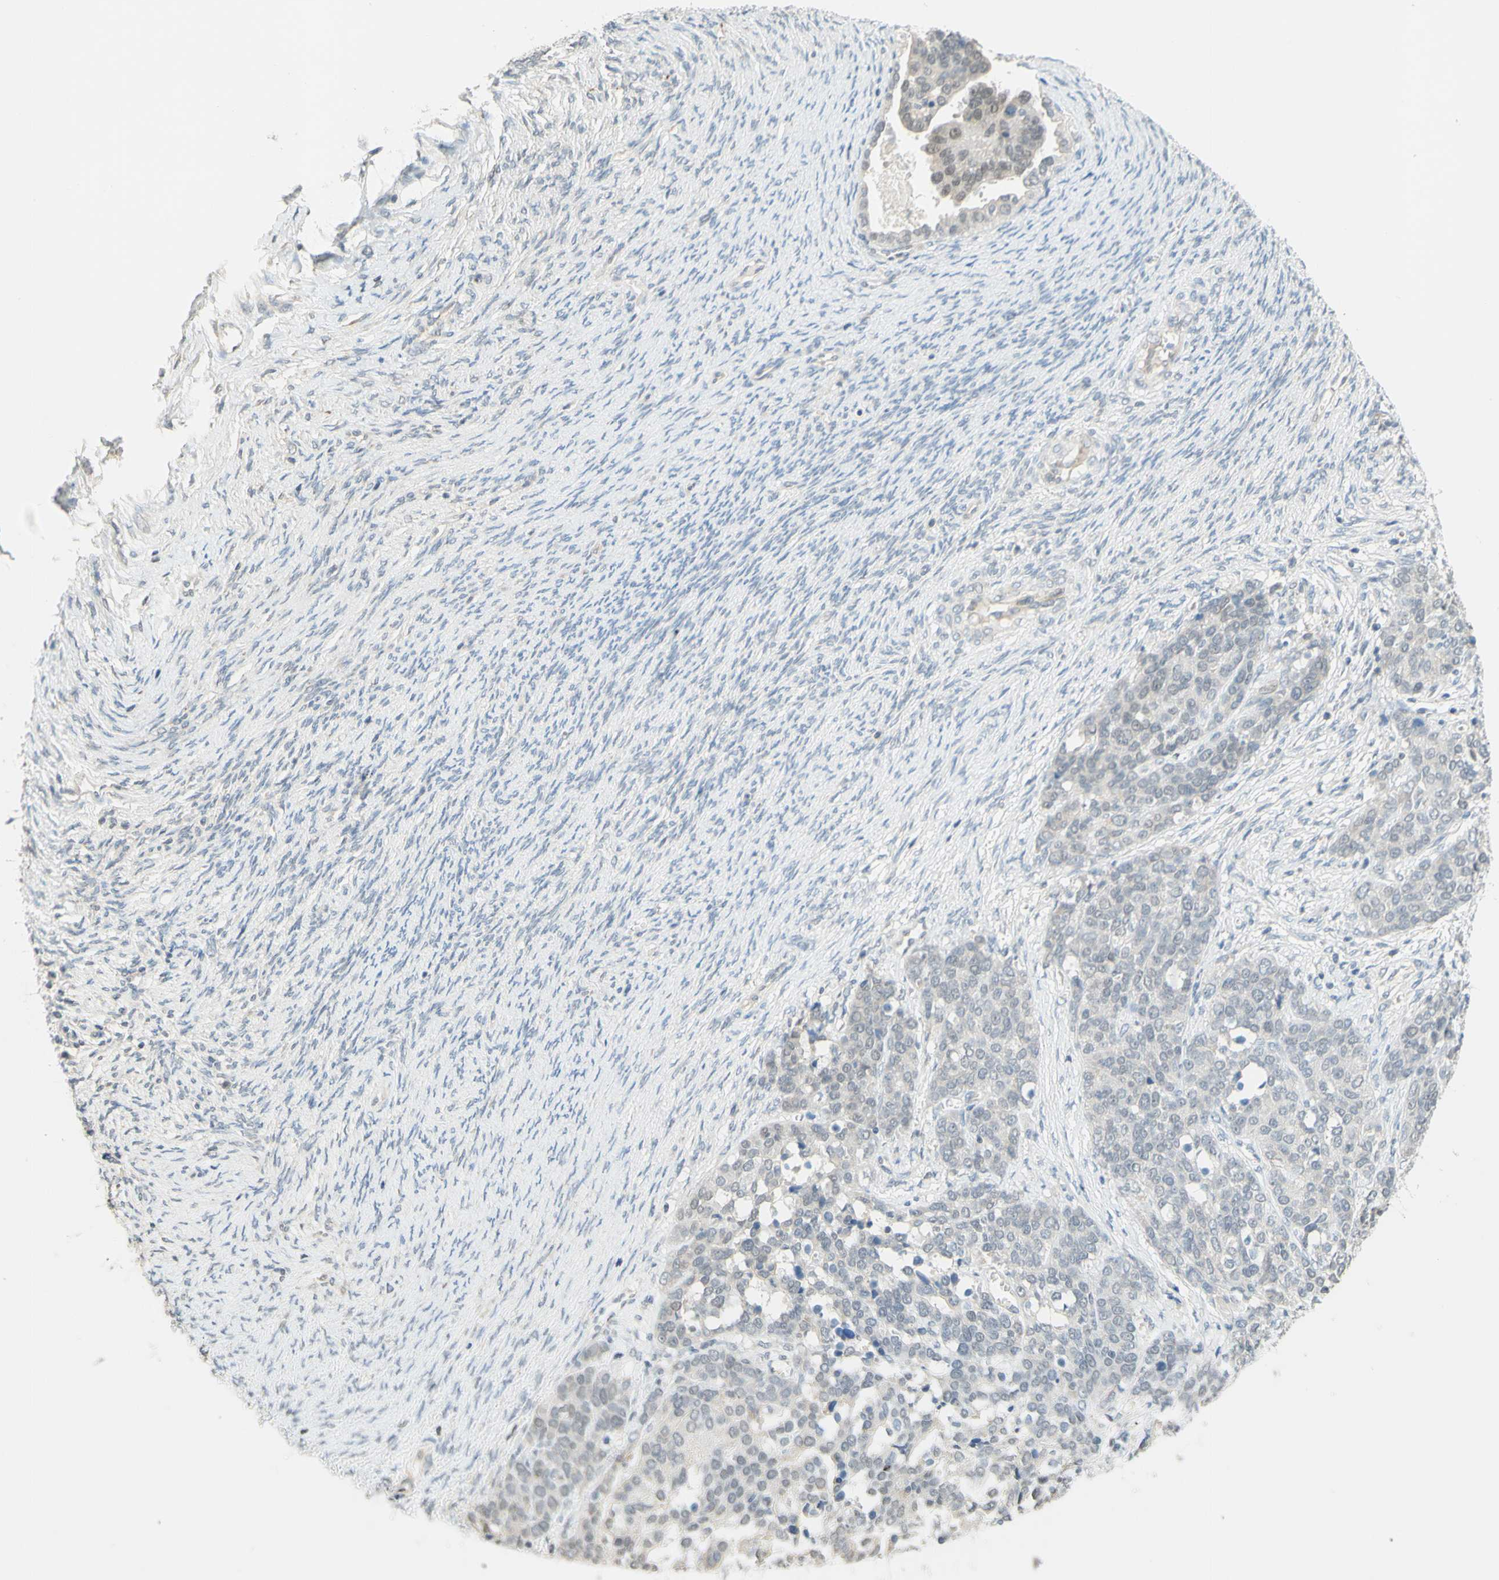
{"staining": {"intensity": "weak", "quantity": "<25%", "location": "cytoplasmic/membranous"}, "tissue": "ovarian cancer", "cell_type": "Tumor cells", "image_type": "cancer", "snomed": [{"axis": "morphology", "description": "Cystadenocarcinoma, serous, NOS"}, {"axis": "topography", "description": "Ovary"}], "caption": "This is an IHC histopathology image of ovarian serous cystadenocarcinoma. There is no staining in tumor cells.", "gene": "MAG", "patient": {"sex": "female", "age": 44}}